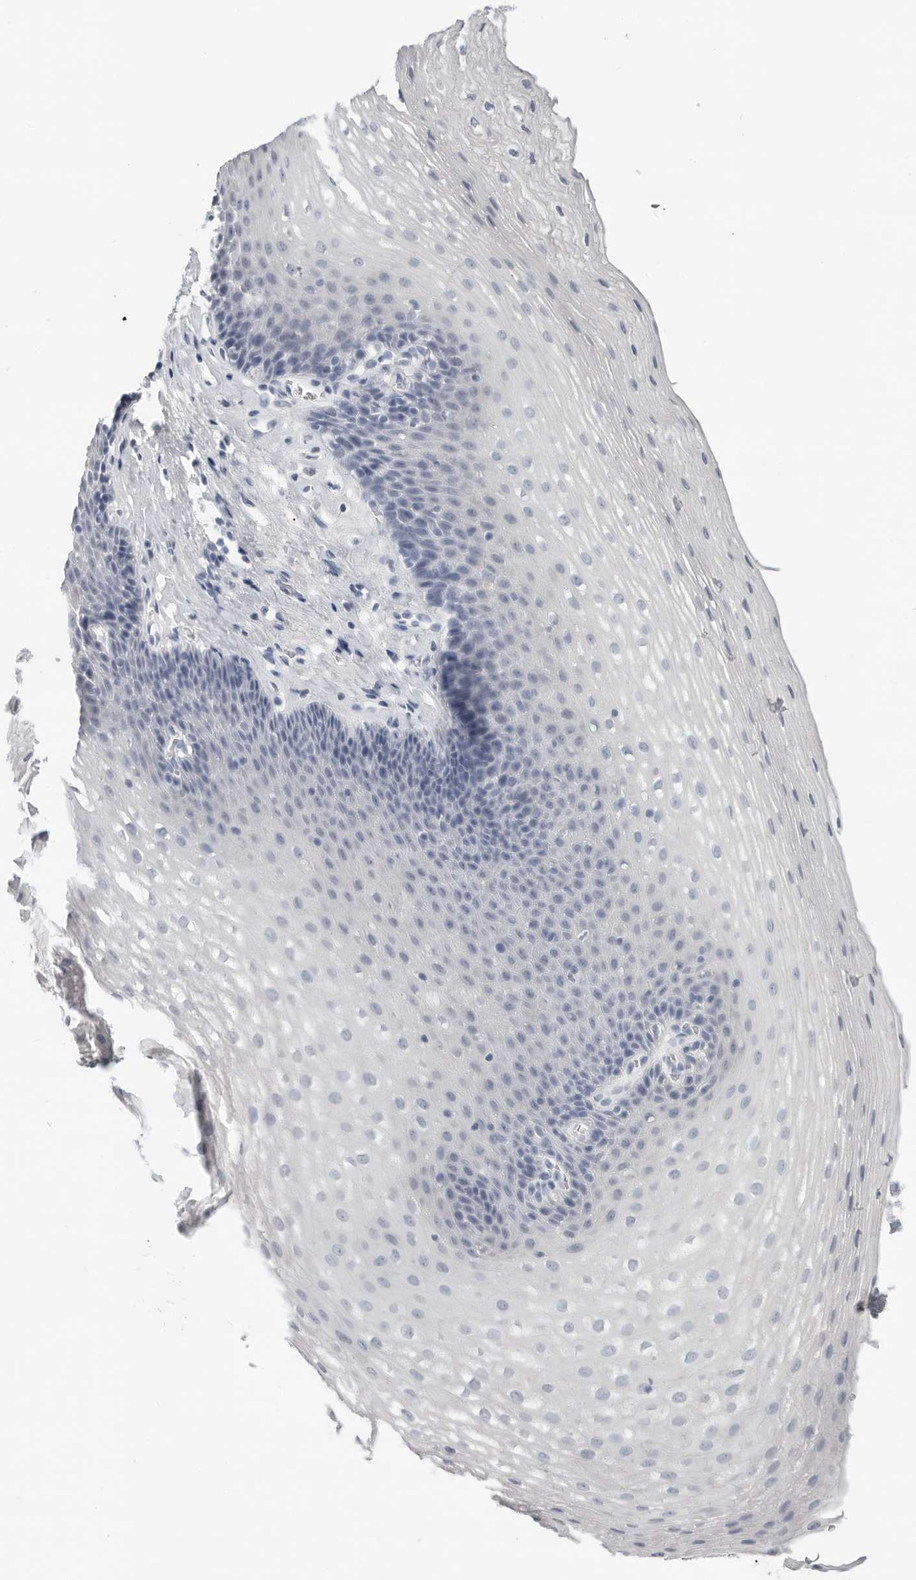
{"staining": {"intensity": "negative", "quantity": "none", "location": "none"}, "tissue": "esophagus", "cell_type": "Squamous epithelial cells", "image_type": "normal", "snomed": [{"axis": "morphology", "description": "Normal tissue, NOS"}, {"axis": "topography", "description": "Esophagus"}], "caption": "Immunohistochemistry micrograph of normal esophagus: human esophagus stained with DAB (3,3'-diaminobenzidine) shows no significant protein positivity in squamous epithelial cells.", "gene": "PLN", "patient": {"sex": "female", "age": 66}}